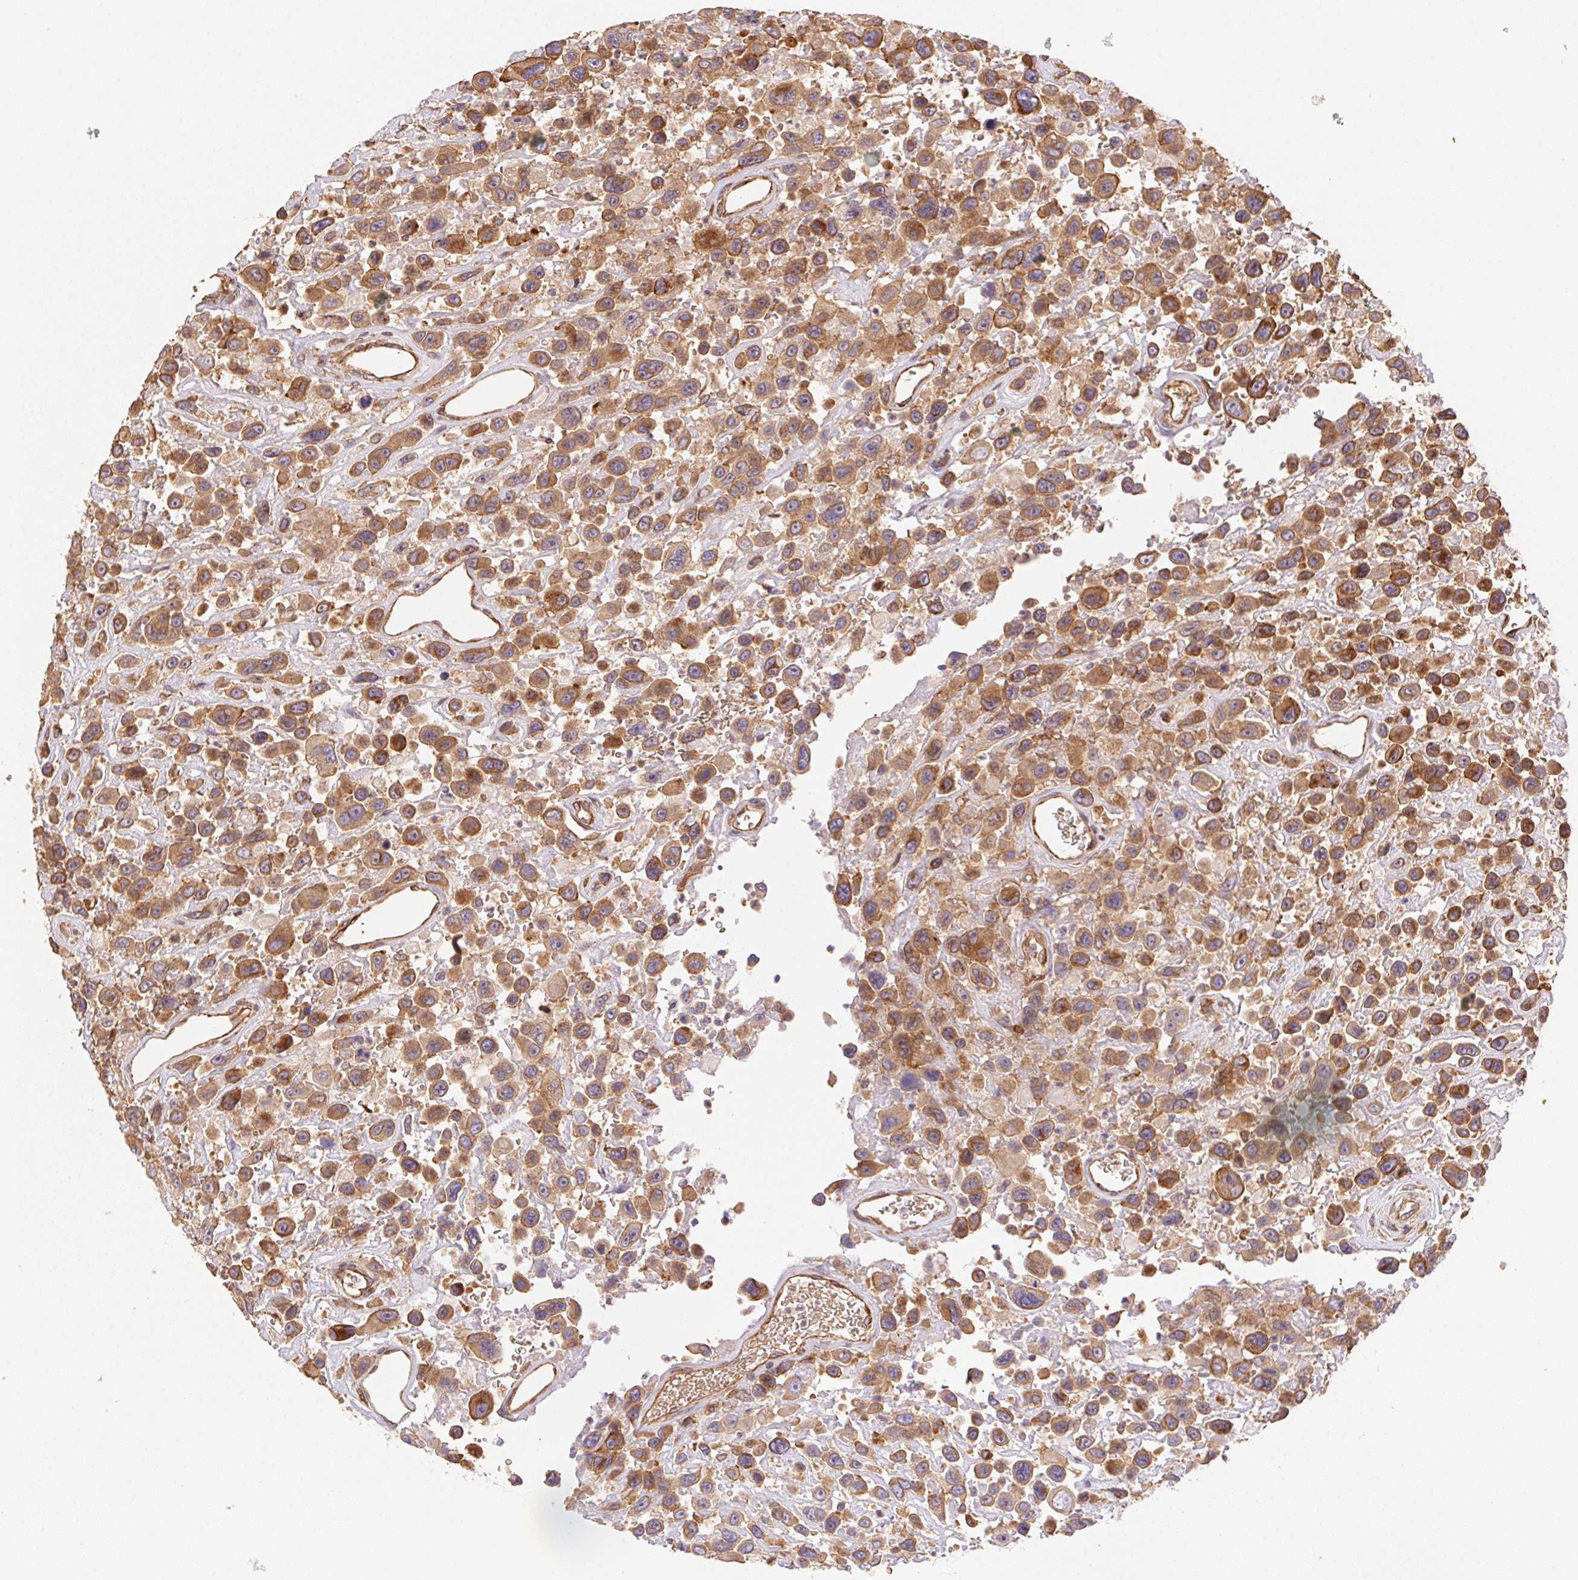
{"staining": {"intensity": "moderate", "quantity": ">75%", "location": "cytoplasmic/membranous"}, "tissue": "urothelial cancer", "cell_type": "Tumor cells", "image_type": "cancer", "snomed": [{"axis": "morphology", "description": "Urothelial carcinoma, High grade"}, {"axis": "topography", "description": "Urinary bladder"}], "caption": "An immunohistochemistry micrograph of tumor tissue is shown. Protein staining in brown shows moderate cytoplasmic/membranous positivity in urothelial cancer within tumor cells. (DAB (3,3'-diaminobenzidine) = brown stain, brightfield microscopy at high magnification).", "gene": "USE1", "patient": {"sex": "male", "age": 53}}